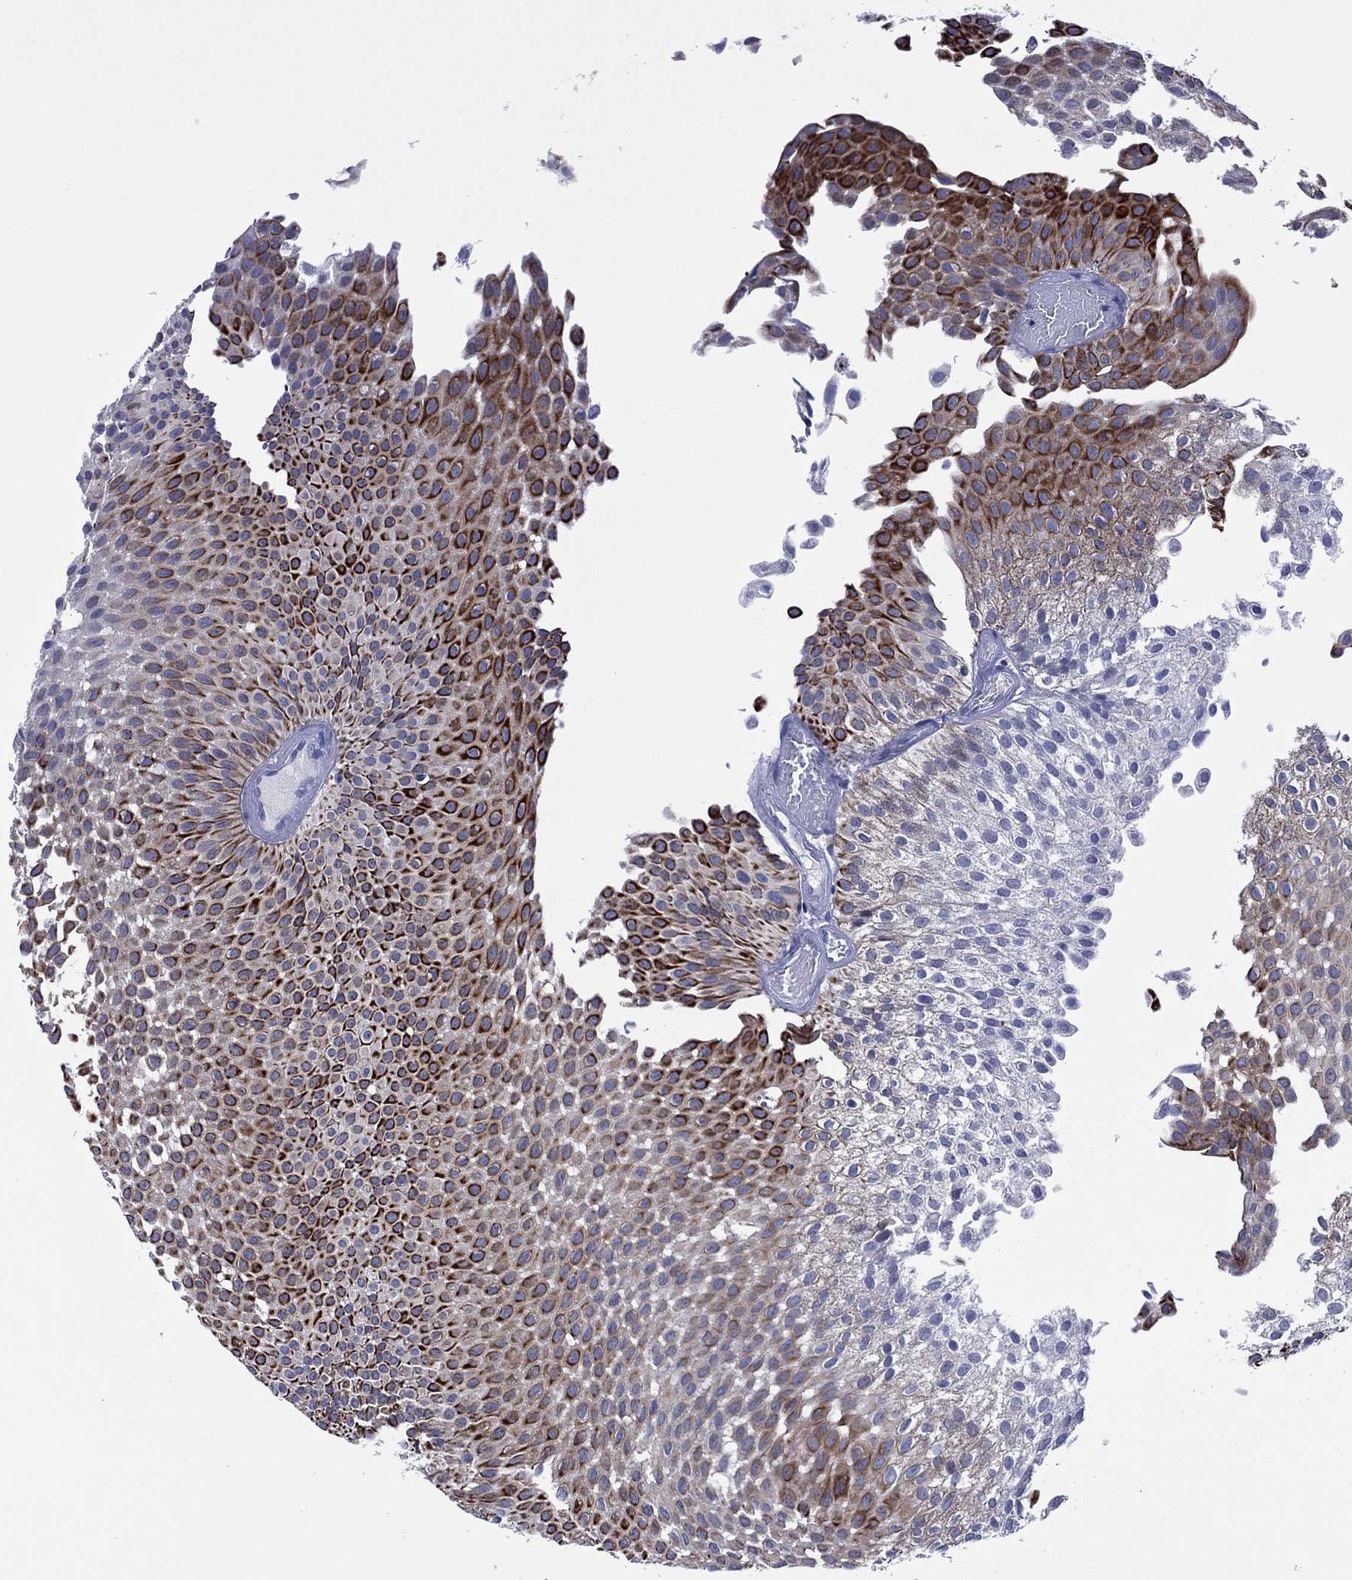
{"staining": {"intensity": "strong", "quantity": ">75%", "location": "cytoplasmic/membranous"}, "tissue": "urothelial cancer", "cell_type": "Tumor cells", "image_type": "cancer", "snomed": [{"axis": "morphology", "description": "Urothelial carcinoma, Low grade"}, {"axis": "topography", "description": "Urinary bladder"}], "caption": "Tumor cells display high levels of strong cytoplasmic/membranous positivity in approximately >75% of cells in urothelial cancer. (Stains: DAB in brown, nuclei in blue, Microscopy: brightfield microscopy at high magnification).", "gene": "TRIM31", "patient": {"sex": "male", "age": 64}}